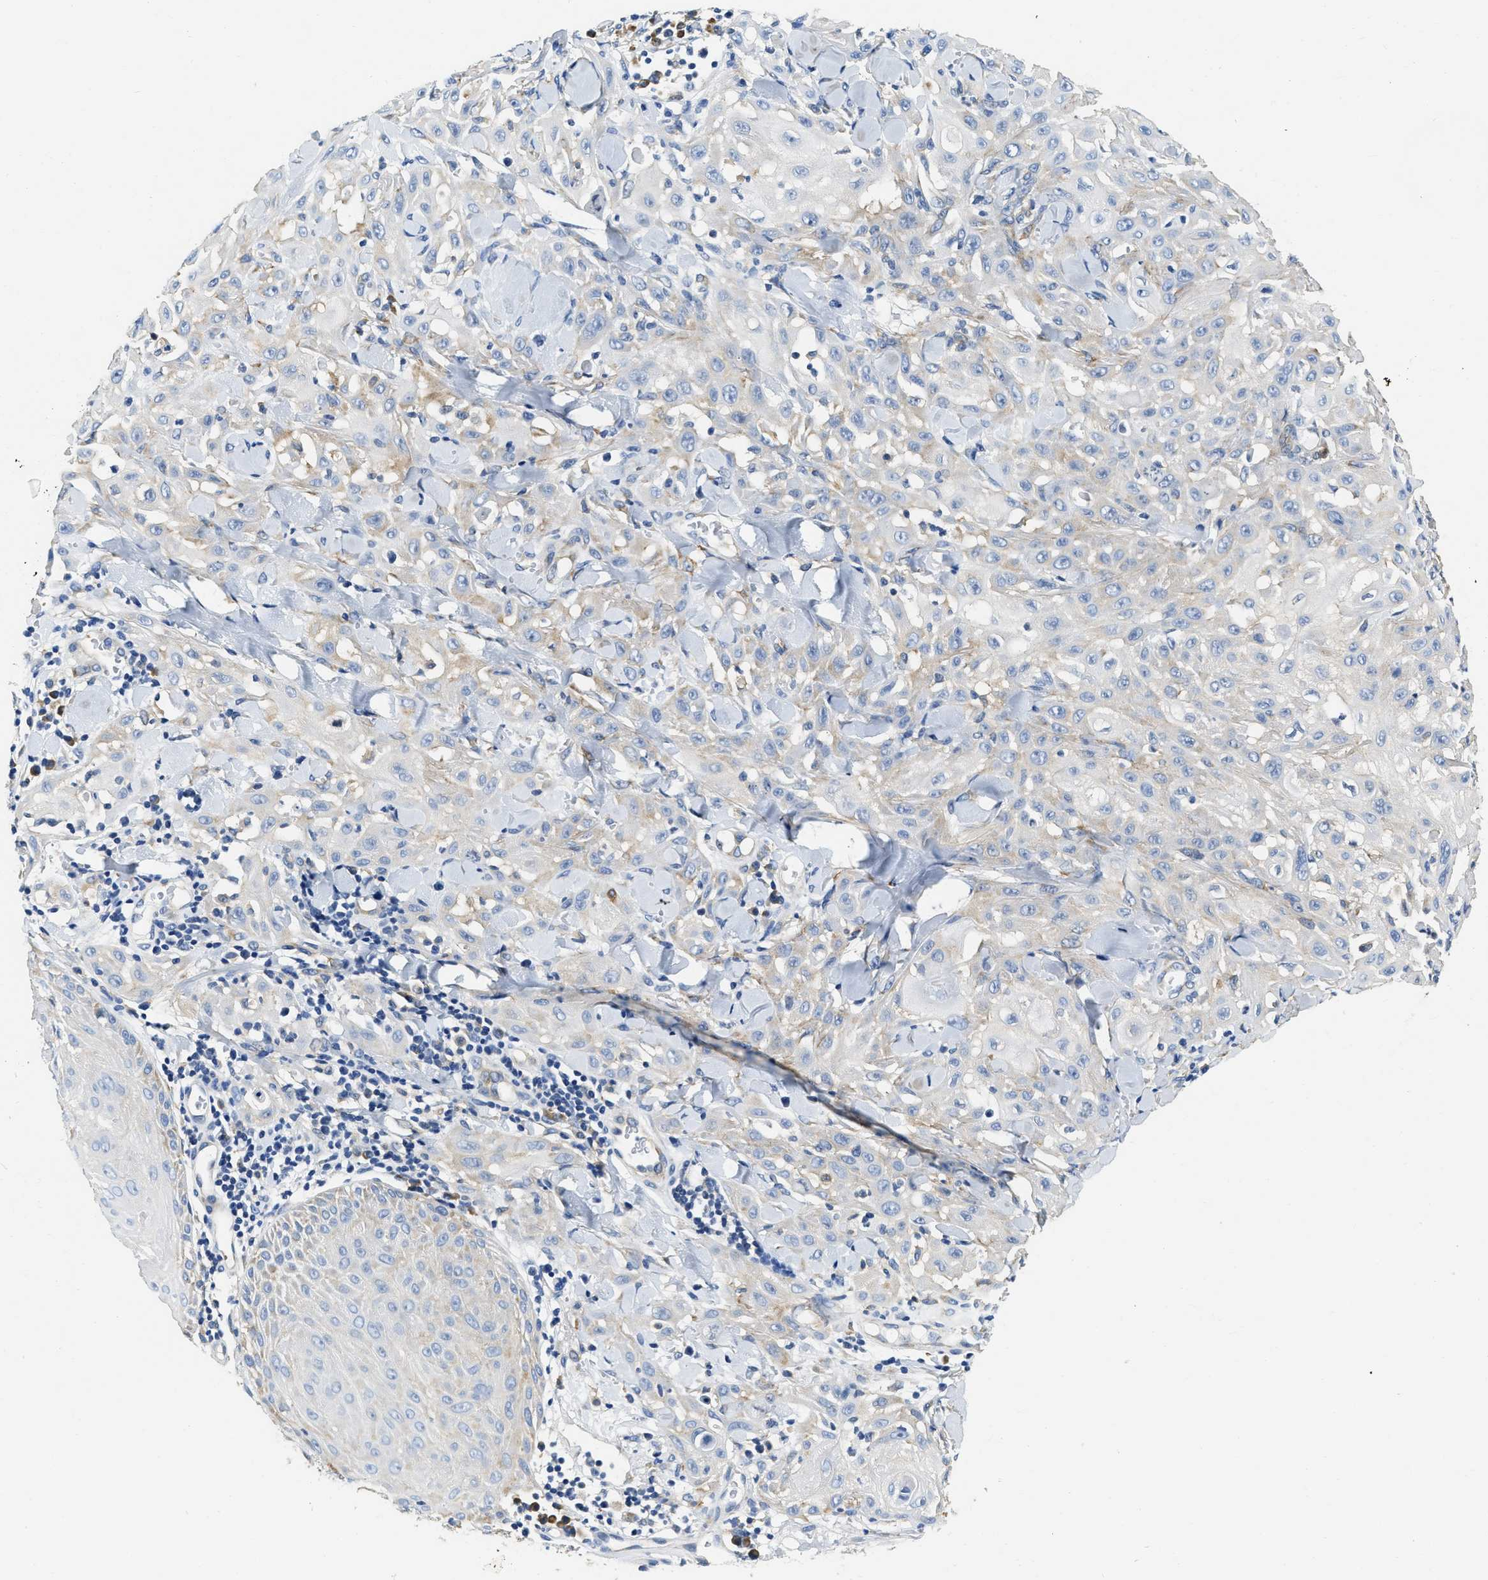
{"staining": {"intensity": "weak", "quantity": "<25%", "location": "cytoplasmic/membranous"}, "tissue": "skin cancer", "cell_type": "Tumor cells", "image_type": "cancer", "snomed": [{"axis": "morphology", "description": "Squamous cell carcinoma, NOS"}, {"axis": "topography", "description": "Skin"}], "caption": "Human skin squamous cell carcinoma stained for a protein using immunohistochemistry shows no expression in tumor cells.", "gene": "EIF2AK2", "patient": {"sex": "male", "age": 24}}